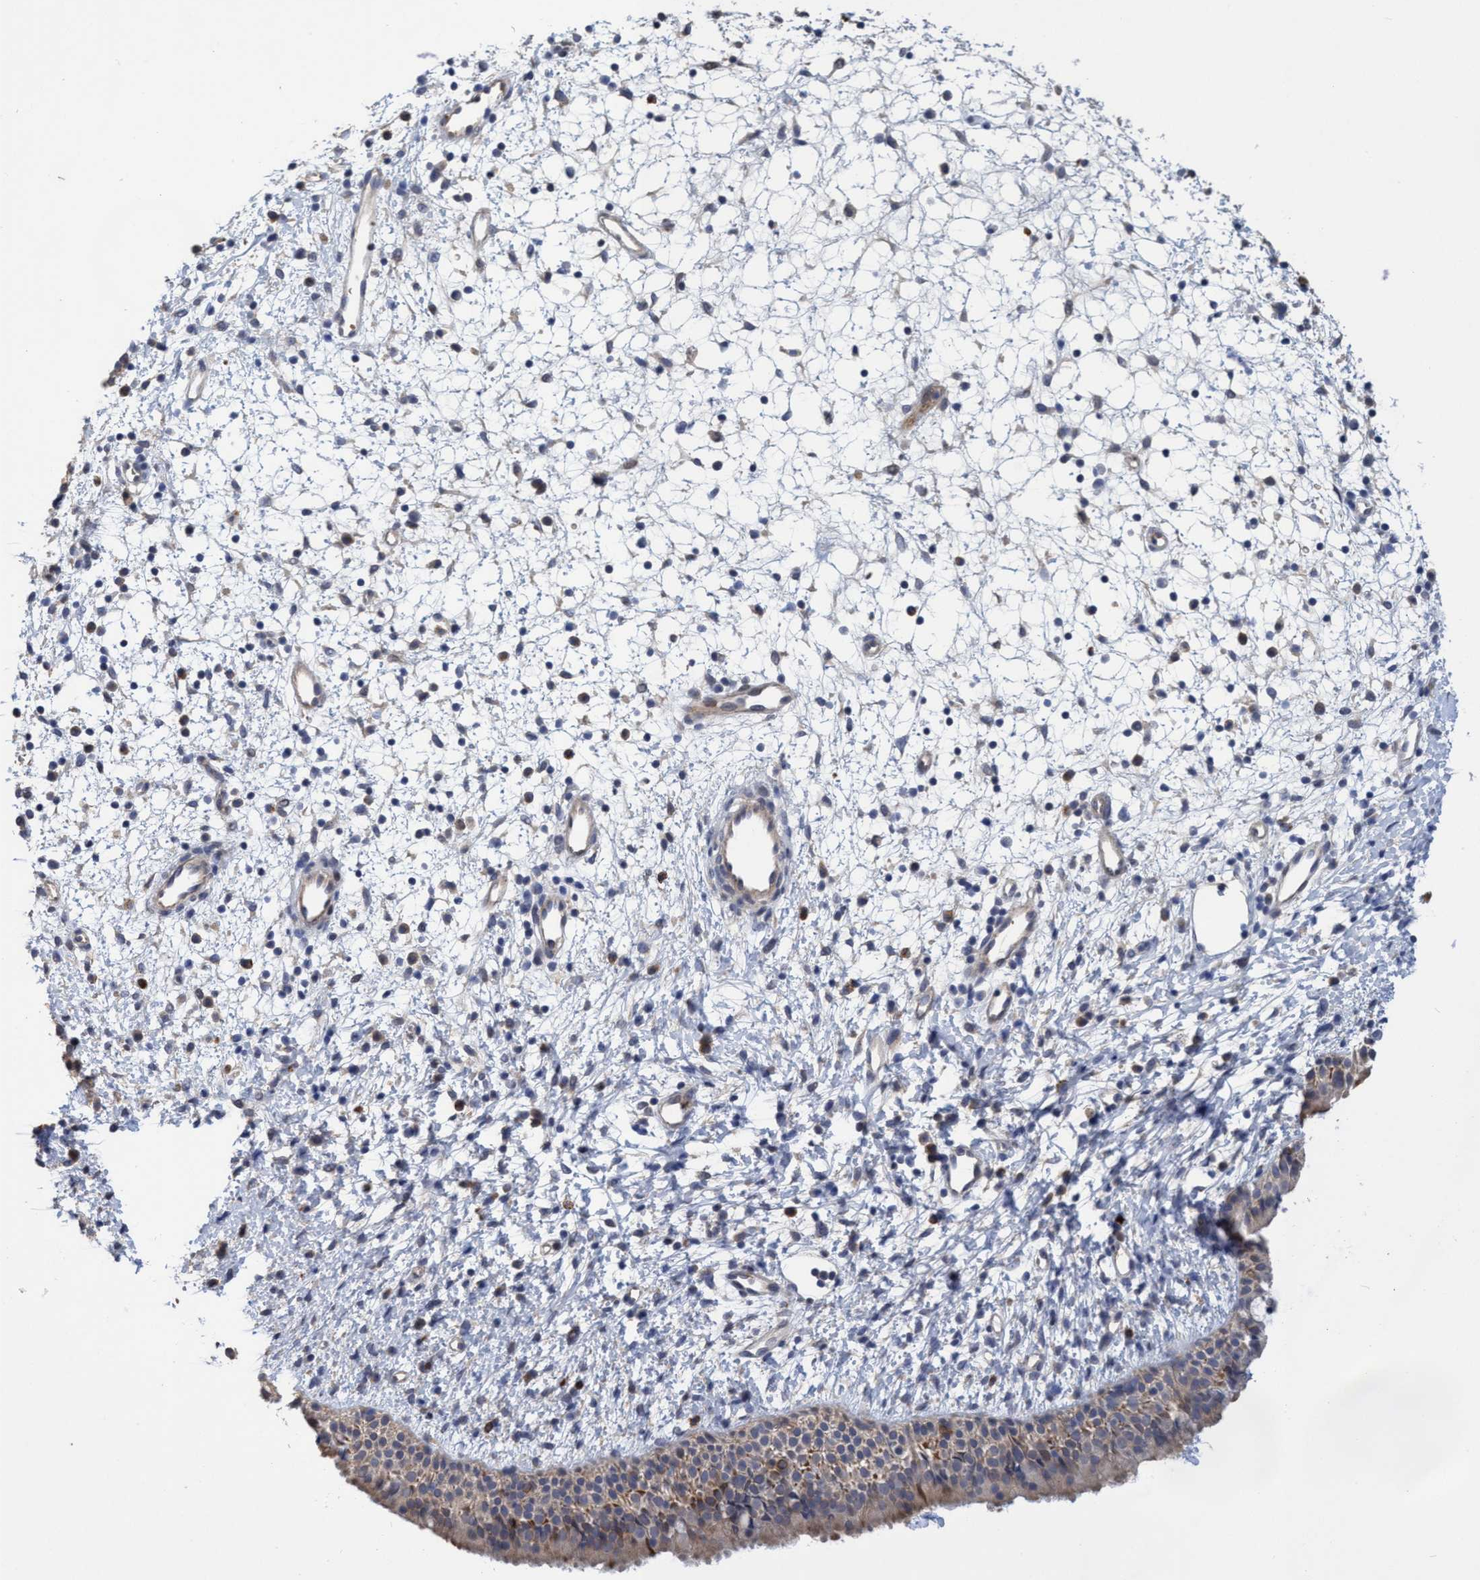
{"staining": {"intensity": "moderate", "quantity": ">75%", "location": "cytoplasmic/membranous"}, "tissue": "nasopharynx", "cell_type": "Respiratory epithelial cells", "image_type": "normal", "snomed": [{"axis": "morphology", "description": "Normal tissue, NOS"}, {"axis": "topography", "description": "Nasopharynx"}], "caption": "The immunohistochemical stain labels moderate cytoplasmic/membranous expression in respiratory epithelial cells of benign nasopharynx.", "gene": "SEMA4D", "patient": {"sex": "male", "age": 22}}